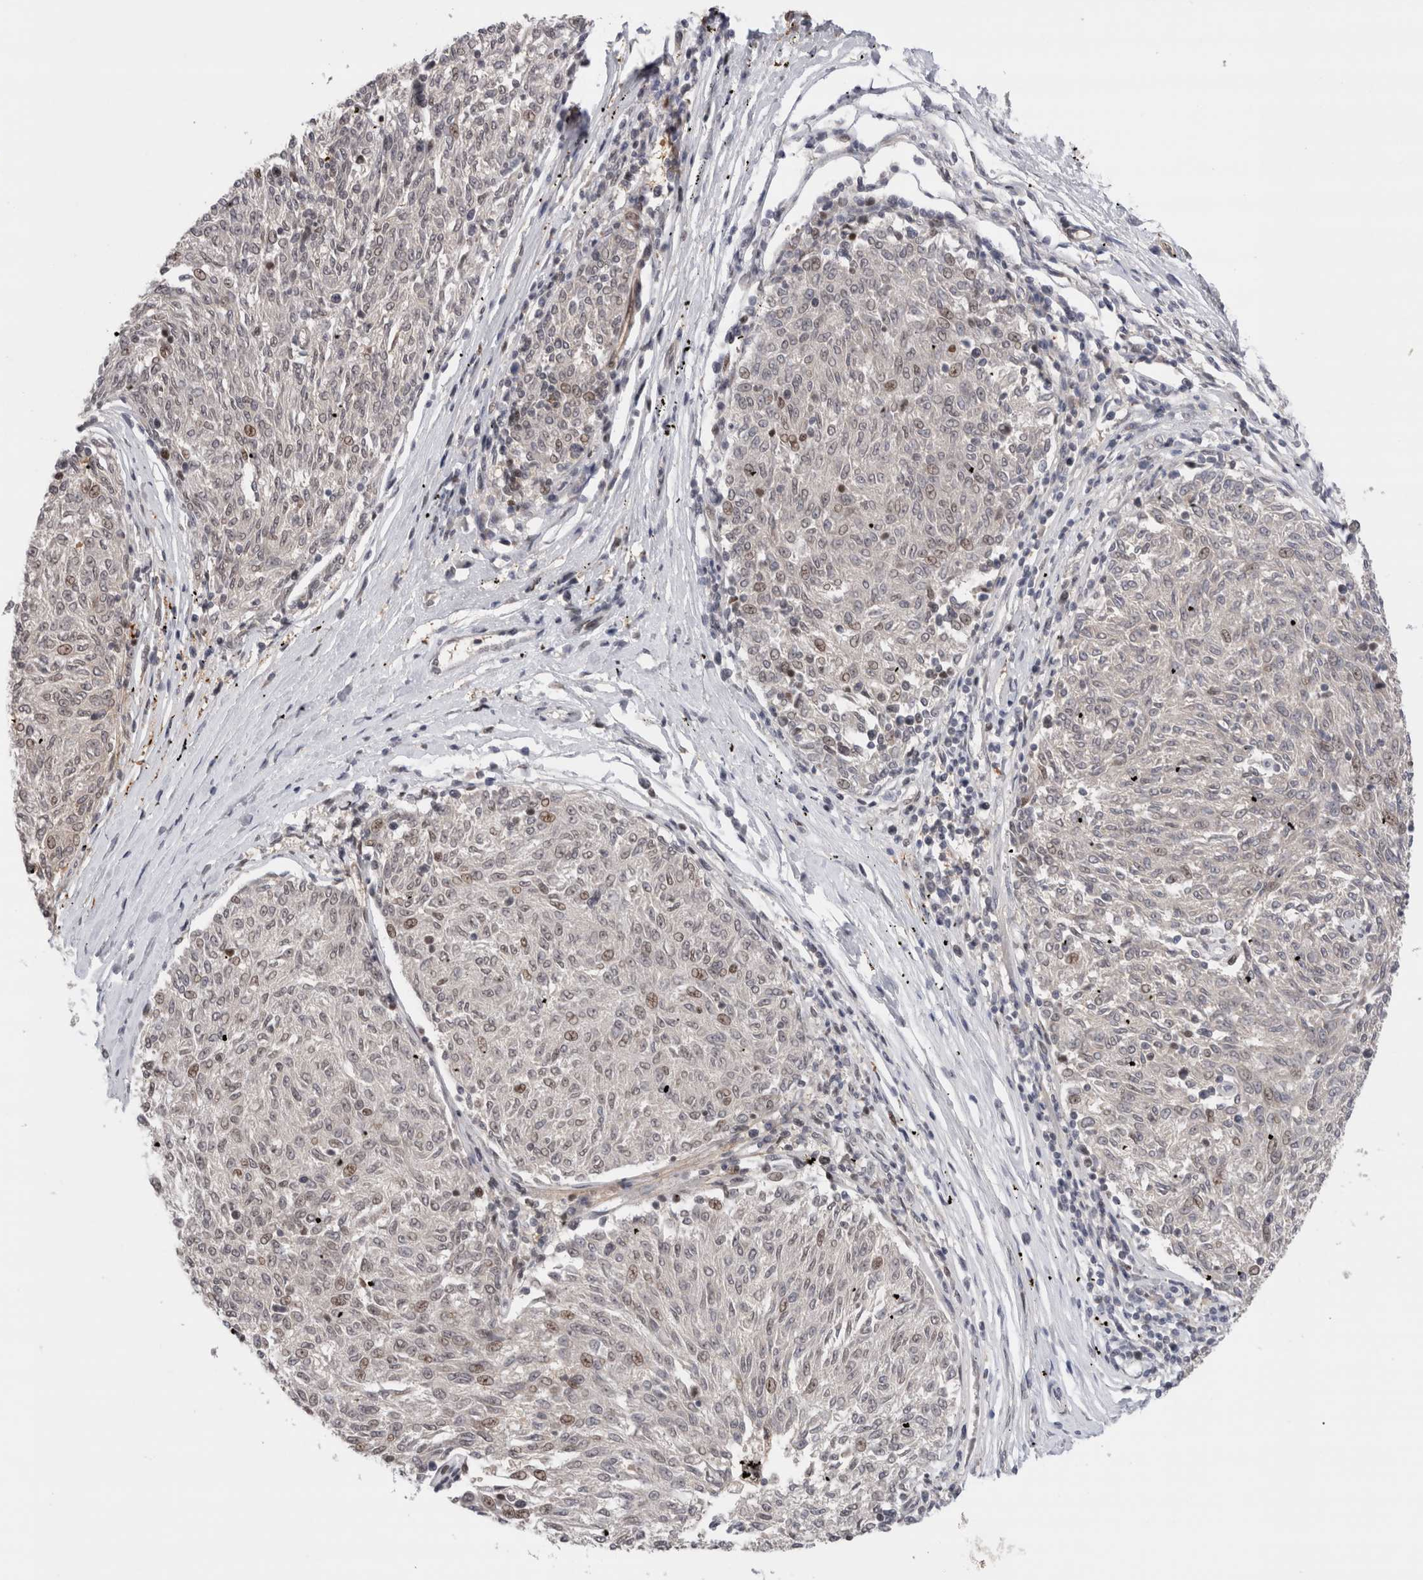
{"staining": {"intensity": "weak", "quantity": "<25%", "location": "nuclear"}, "tissue": "melanoma", "cell_type": "Tumor cells", "image_type": "cancer", "snomed": [{"axis": "morphology", "description": "Malignant melanoma, NOS"}, {"axis": "topography", "description": "Skin"}], "caption": "Histopathology image shows no protein staining in tumor cells of malignant melanoma tissue.", "gene": "ZNF521", "patient": {"sex": "female", "age": 72}}